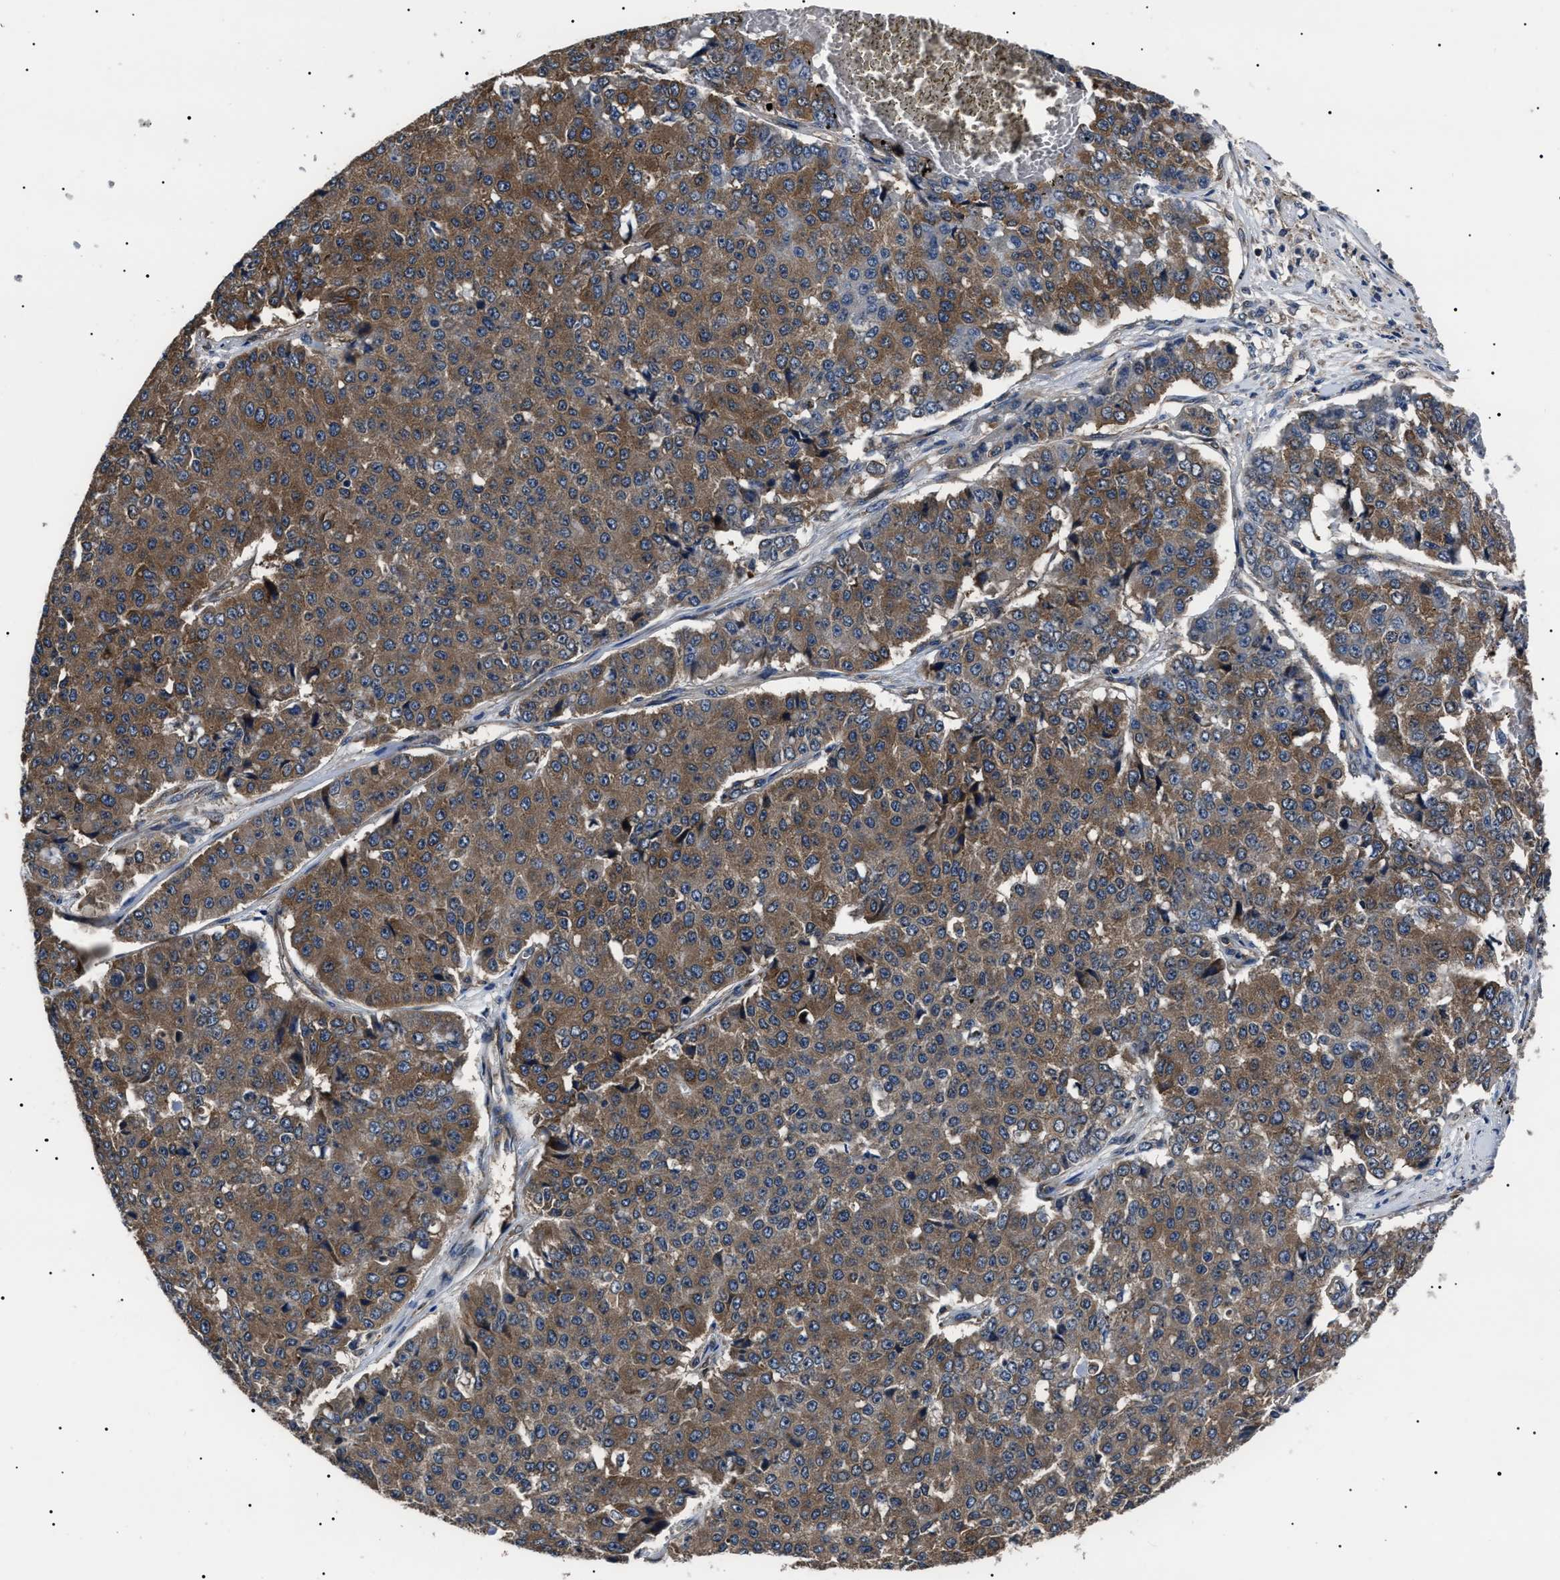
{"staining": {"intensity": "moderate", "quantity": ">75%", "location": "cytoplasmic/membranous"}, "tissue": "pancreatic cancer", "cell_type": "Tumor cells", "image_type": "cancer", "snomed": [{"axis": "morphology", "description": "Adenocarcinoma, NOS"}, {"axis": "topography", "description": "Pancreas"}], "caption": "Moderate cytoplasmic/membranous protein staining is identified in about >75% of tumor cells in pancreatic cancer.", "gene": "CCT8", "patient": {"sex": "male", "age": 50}}